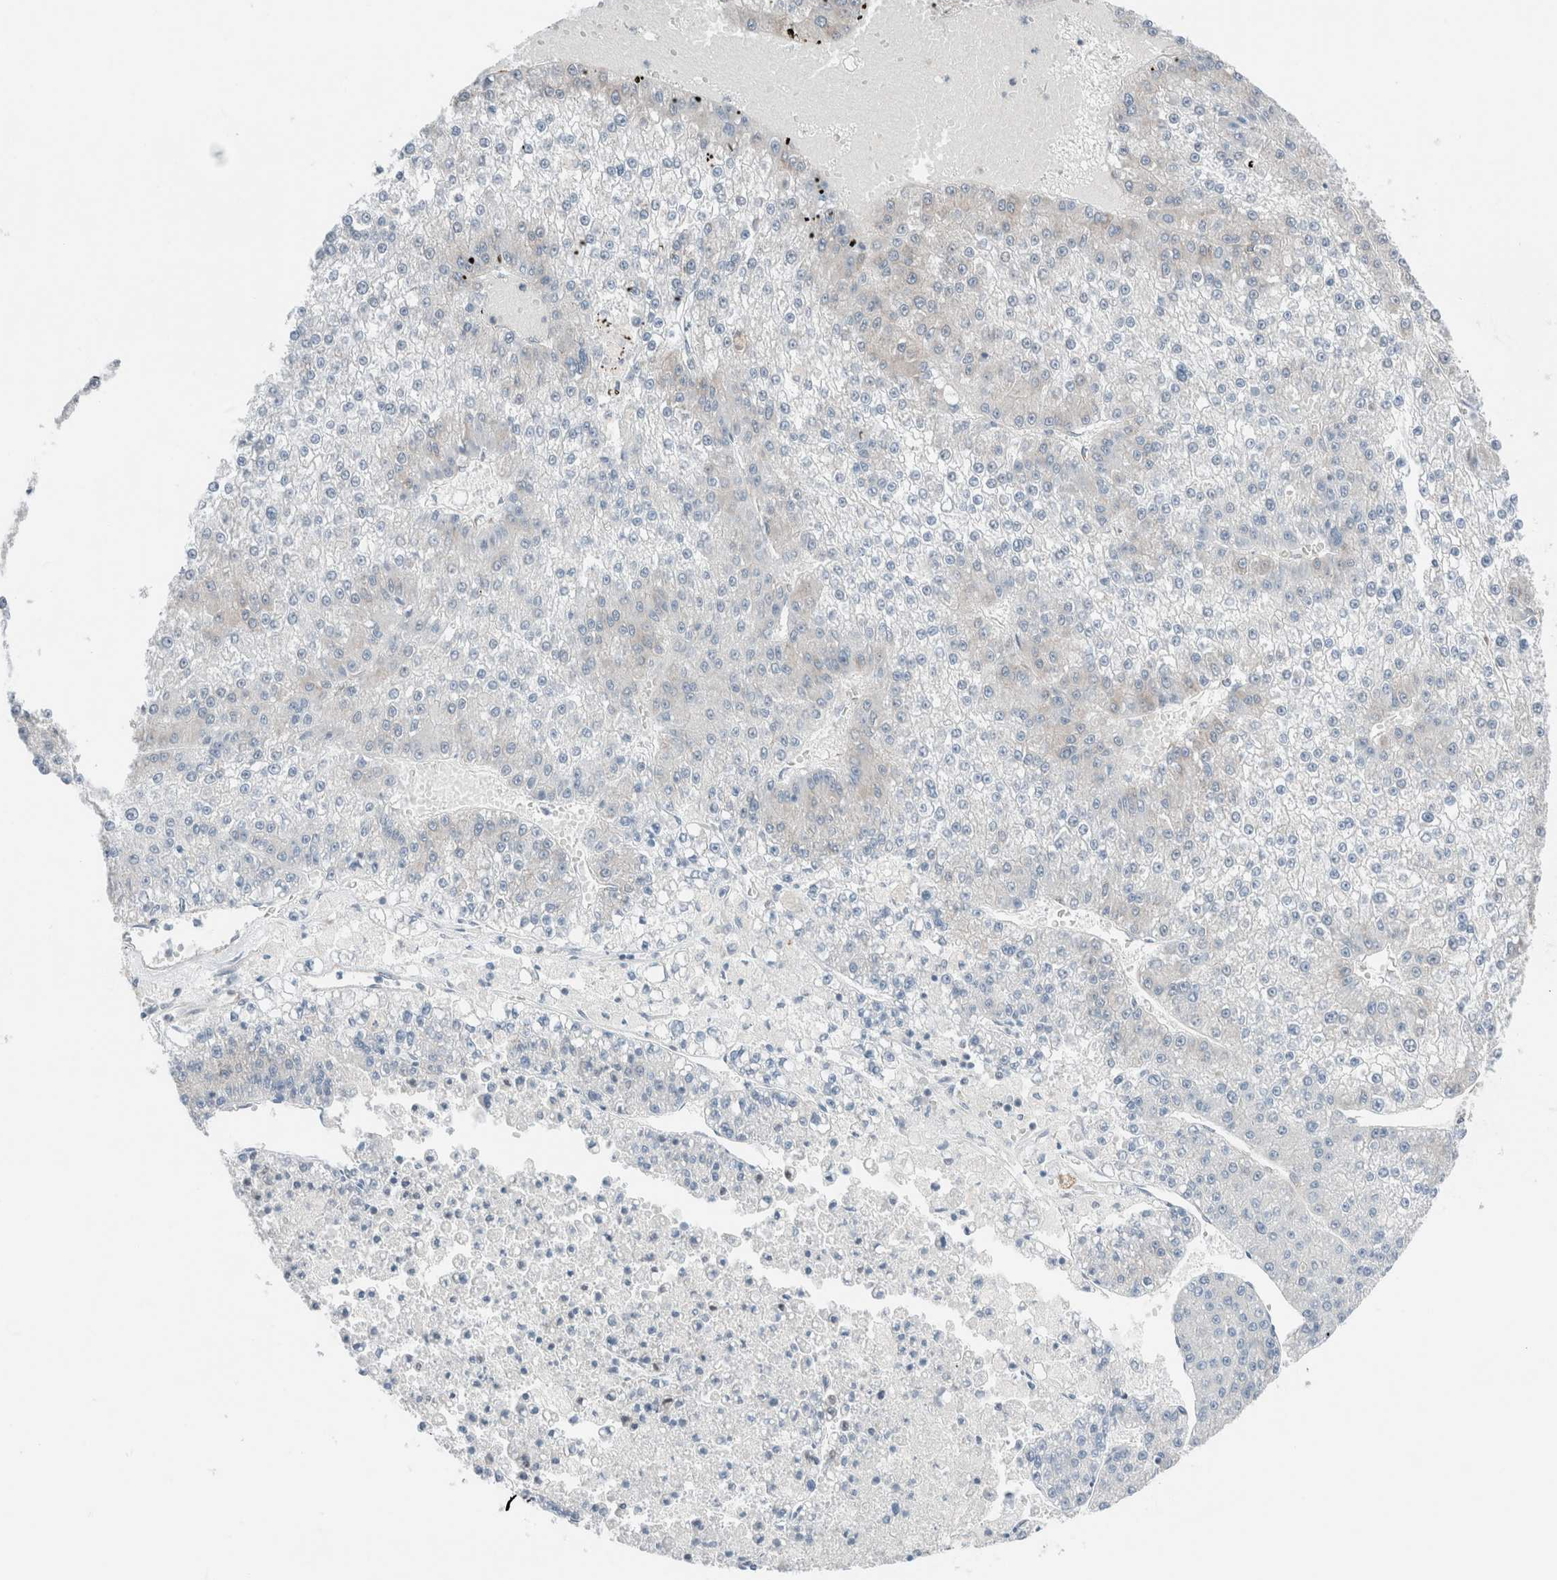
{"staining": {"intensity": "weak", "quantity": "<25%", "location": "cytoplasmic/membranous"}, "tissue": "liver cancer", "cell_type": "Tumor cells", "image_type": "cancer", "snomed": [{"axis": "morphology", "description": "Carcinoma, Hepatocellular, NOS"}, {"axis": "topography", "description": "Liver"}], "caption": "DAB immunohistochemical staining of liver hepatocellular carcinoma shows no significant positivity in tumor cells. The staining was performed using DAB to visualize the protein expression in brown, while the nuclei were stained in blue with hematoxylin (Magnification: 20x).", "gene": "CASC3", "patient": {"sex": "female", "age": 73}}